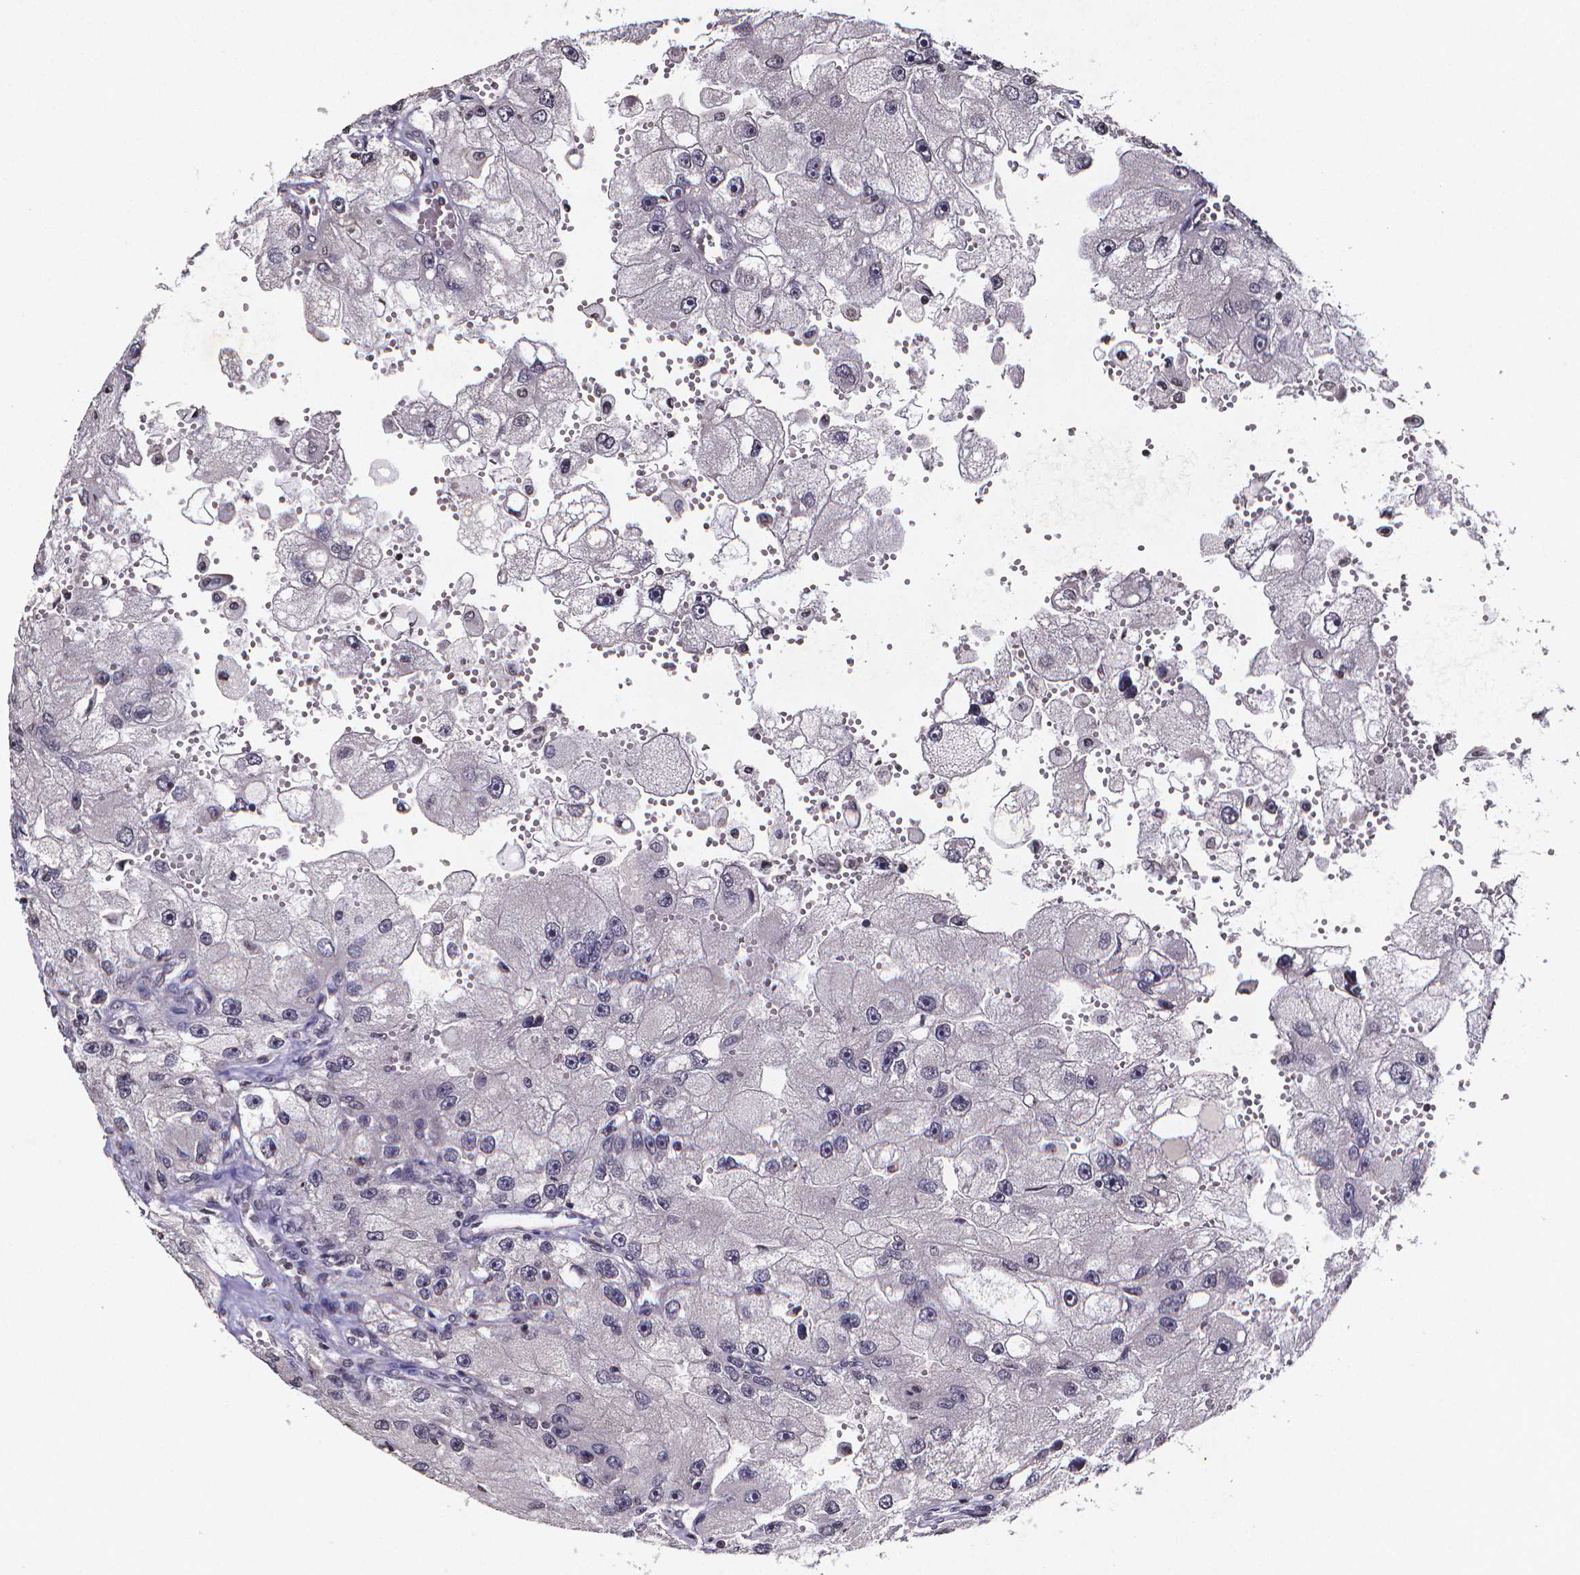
{"staining": {"intensity": "negative", "quantity": "none", "location": "none"}, "tissue": "renal cancer", "cell_type": "Tumor cells", "image_type": "cancer", "snomed": [{"axis": "morphology", "description": "Adenocarcinoma, NOS"}, {"axis": "topography", "description": "Kidney"}], "caption": "A high-resolution histopathology image shows IHC staining of renal adenocarcinoma, which displays no significant positivity in tumor cells.", "gene": "TP73", "patient": {"sex": "male", "age": 63}}